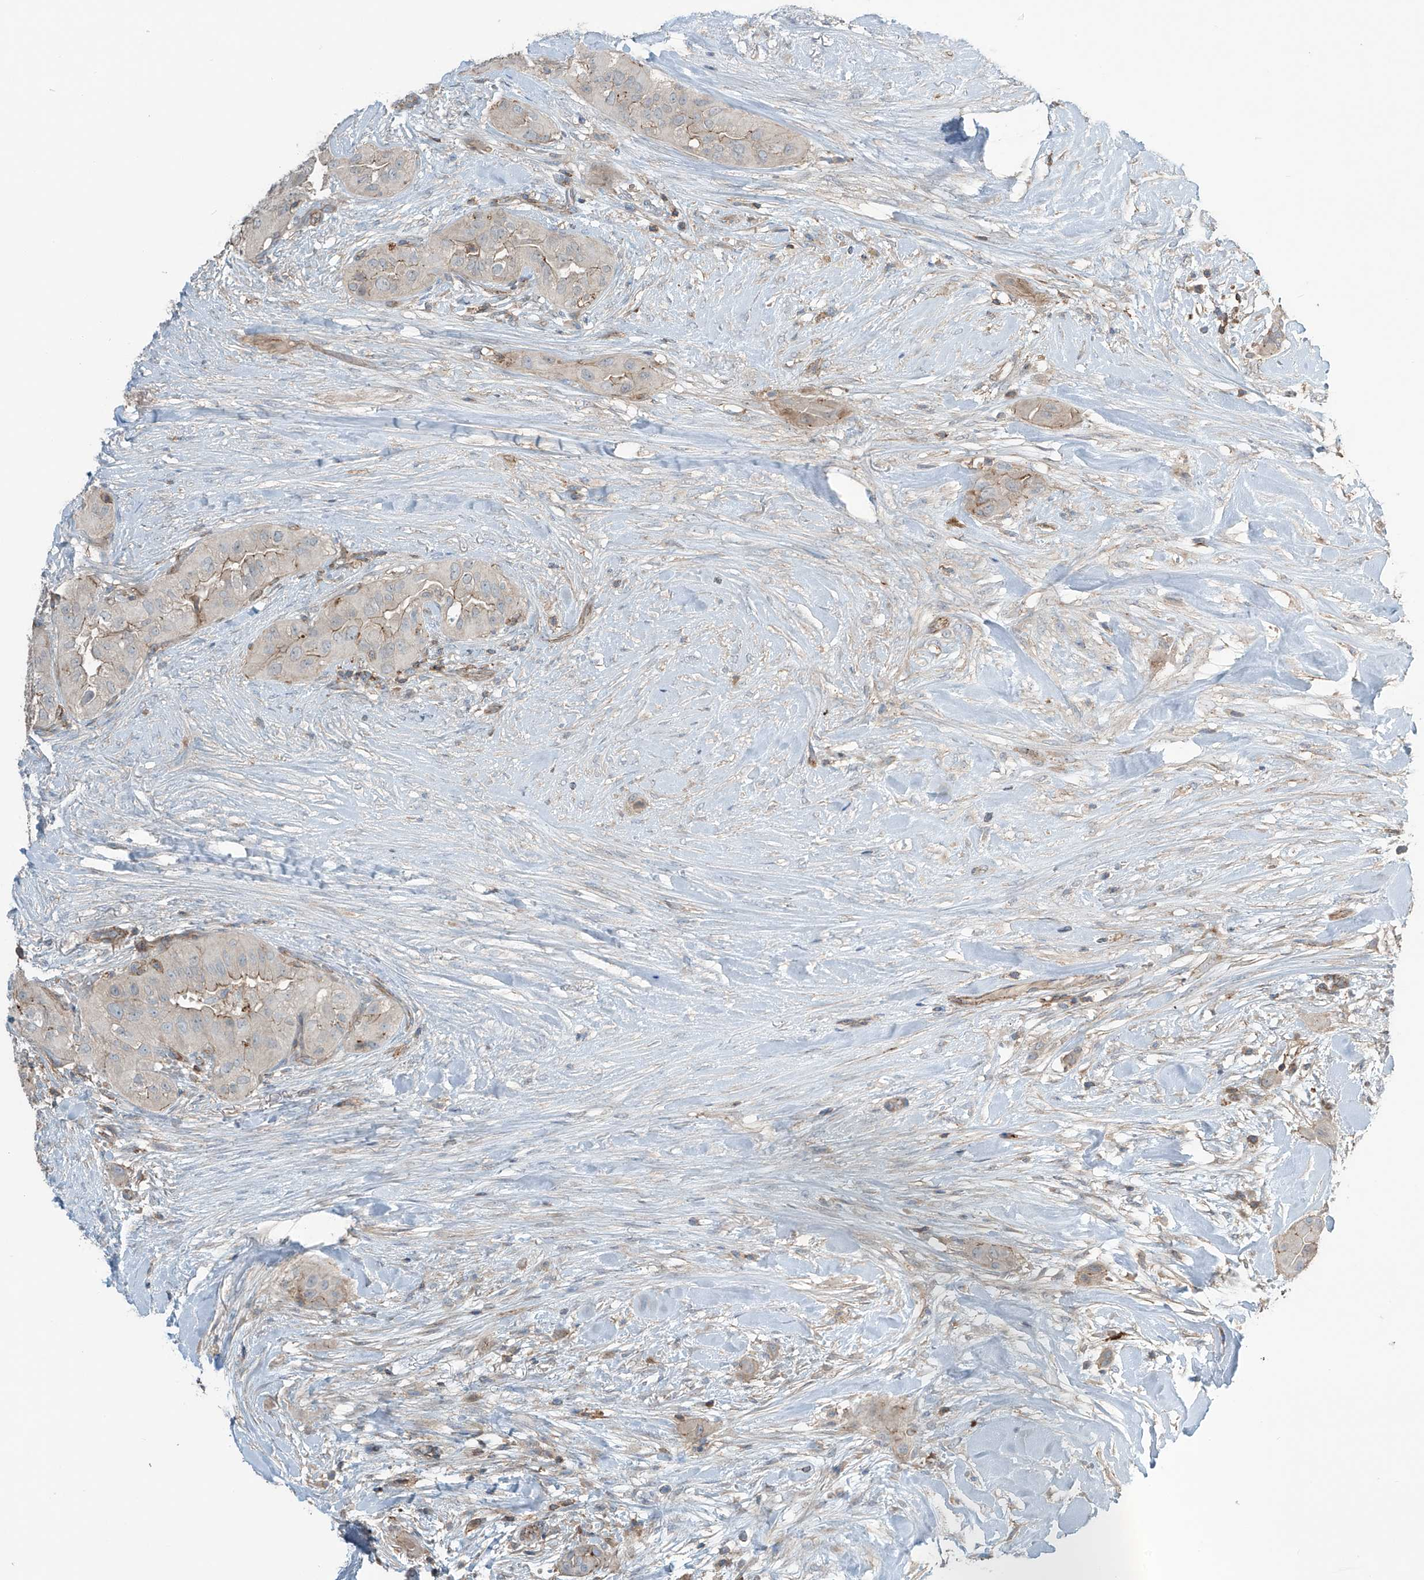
{"staining": {"intensity": "weak", "quantity": "25%-75%", "location": "cytoplasmic/membranous"}, "tissue": "thyroid cancer", "cell_type": "Tumor cells", "image_type": "cancer", "snomed": [{"axis": "morphology", "description": "Papillary adenocarcinoma, NOS"}, {"axis": "topography", "description": "Thyroid gland"}], "caption": "Weak cytoplasmic/membranous staining for a protein is appreciated in approximately 25%-75% of tumor cells of thyroid cancer using immunohistochemistry (IHC).", "gene": "SLC9A2", "patient": {"sex": "female", "age": 59}}